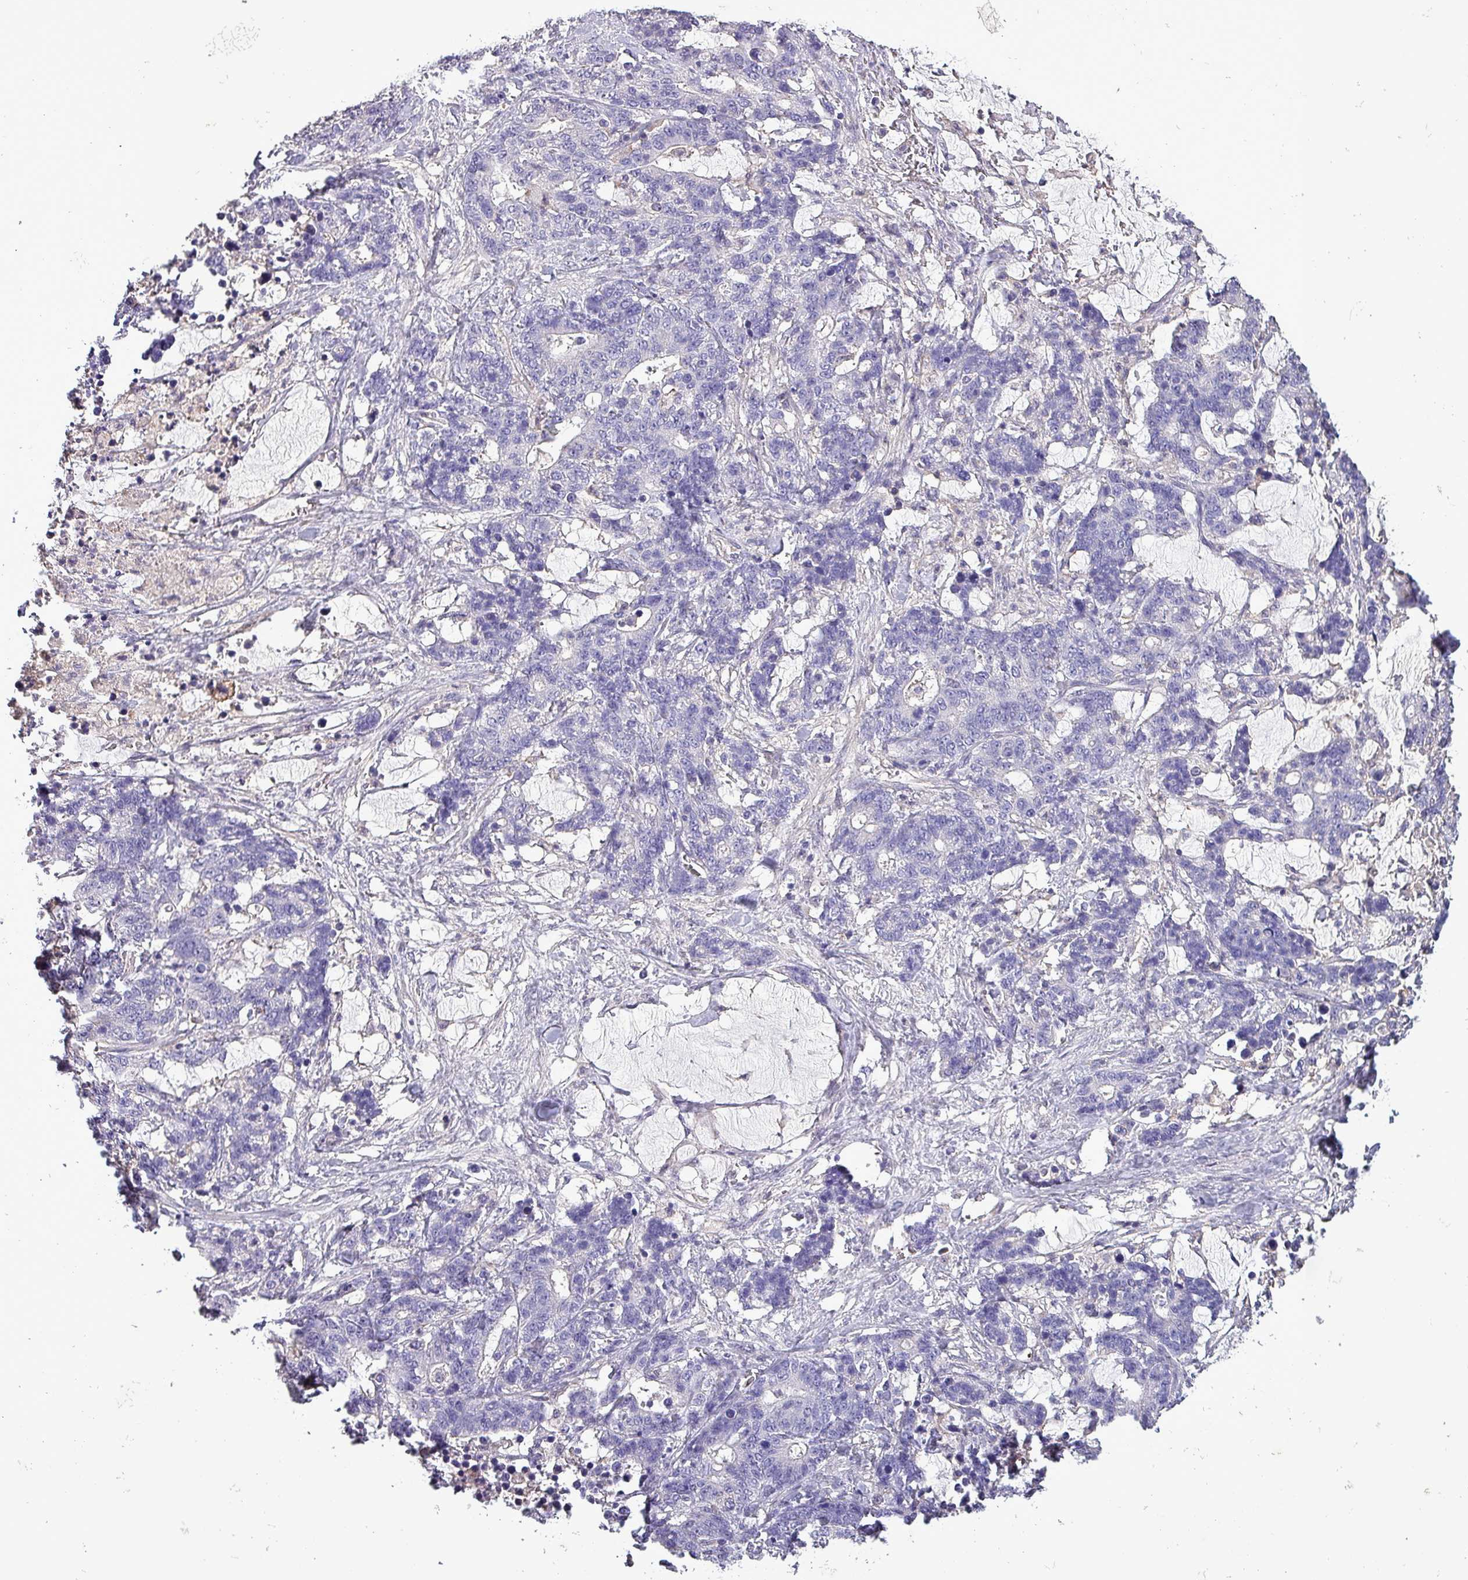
{"staining": {"intensity": "negative", "quantity": "none", "location": "none"}, "tissue": "stomach cancer", "cell_type": "Tumor cells", "image_type": "cancer", "snomed": [{"axis": "morphology", "description": "Normal tissue, NOS"}, {"axis": "morphology", "description": "Adenocarcinoma, NOS"}, {"axis": "topography", "description": "Stomach"}], "caption": "IHC histopathology image of adenocarcinoma (stomach) stained for a protein (brown), which demonstrates no positivity in tumor cells. (DAB IHC, high magnification).", "gene": "HTRA4", "patient": {"sex": "female", "age": 64}}